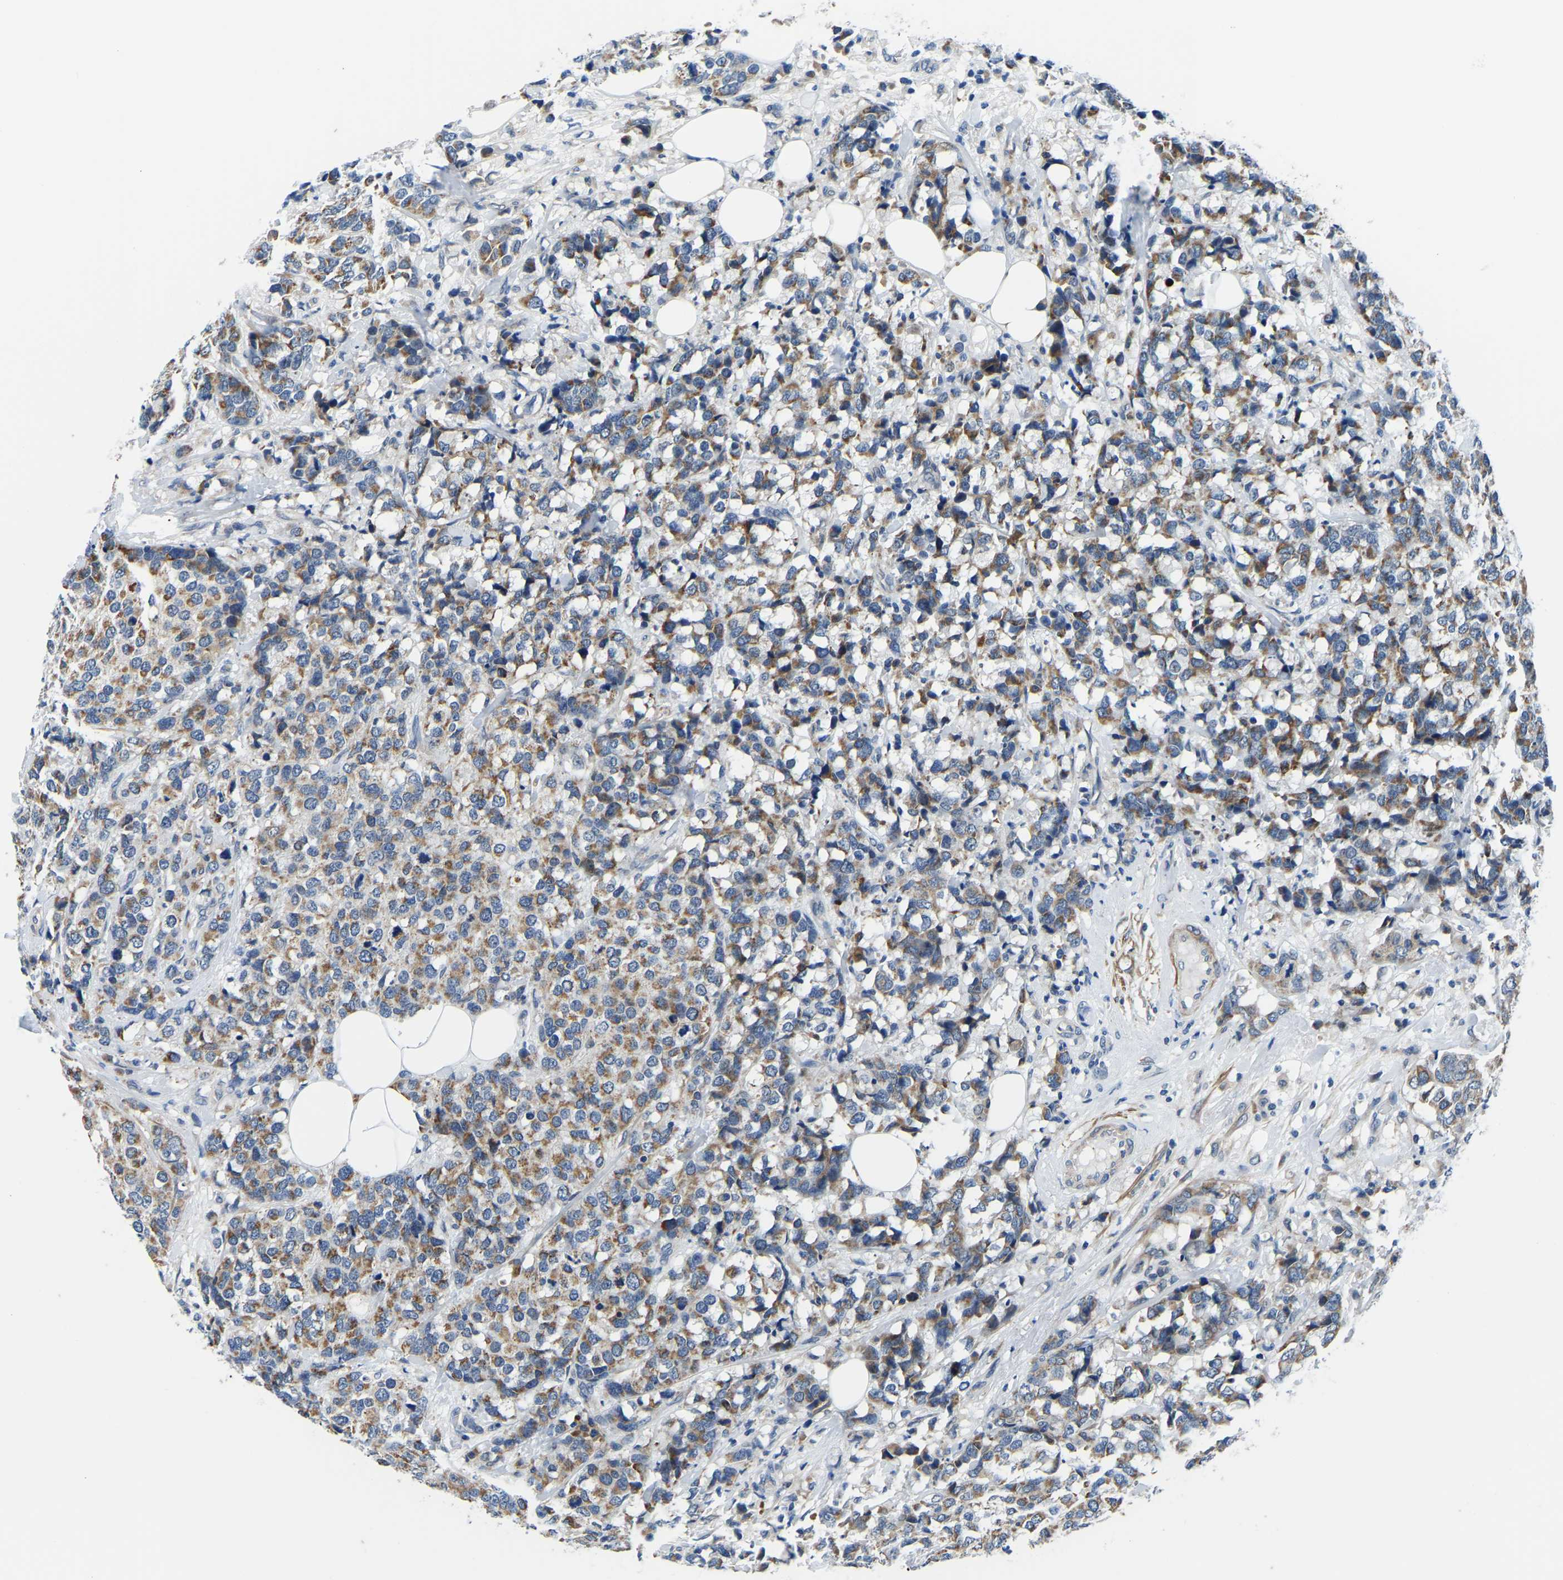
{"staining": {"intensity": "moderate", "quantity": ">75%", "location": "cytoplasmic/membranous"}, "tissue": "breast cancer", "cell_type": "Tumor cells", "image_type": "cancer", "snomed": [{"axis": "morphology", "description": "Lobular carcinoma"}, {"axis": "topography", "description": "Breast"}], "caption": "Immunohistochemistry (IHC) histopathology image of breast lobular carcinoma stained for a protein (brown), which displays medium levels of moderate cytoplasmic/membranous expression in about >75% of tumor cells.", "gene": "LIAS", "patient": {"sex": "female", "age": 59}}